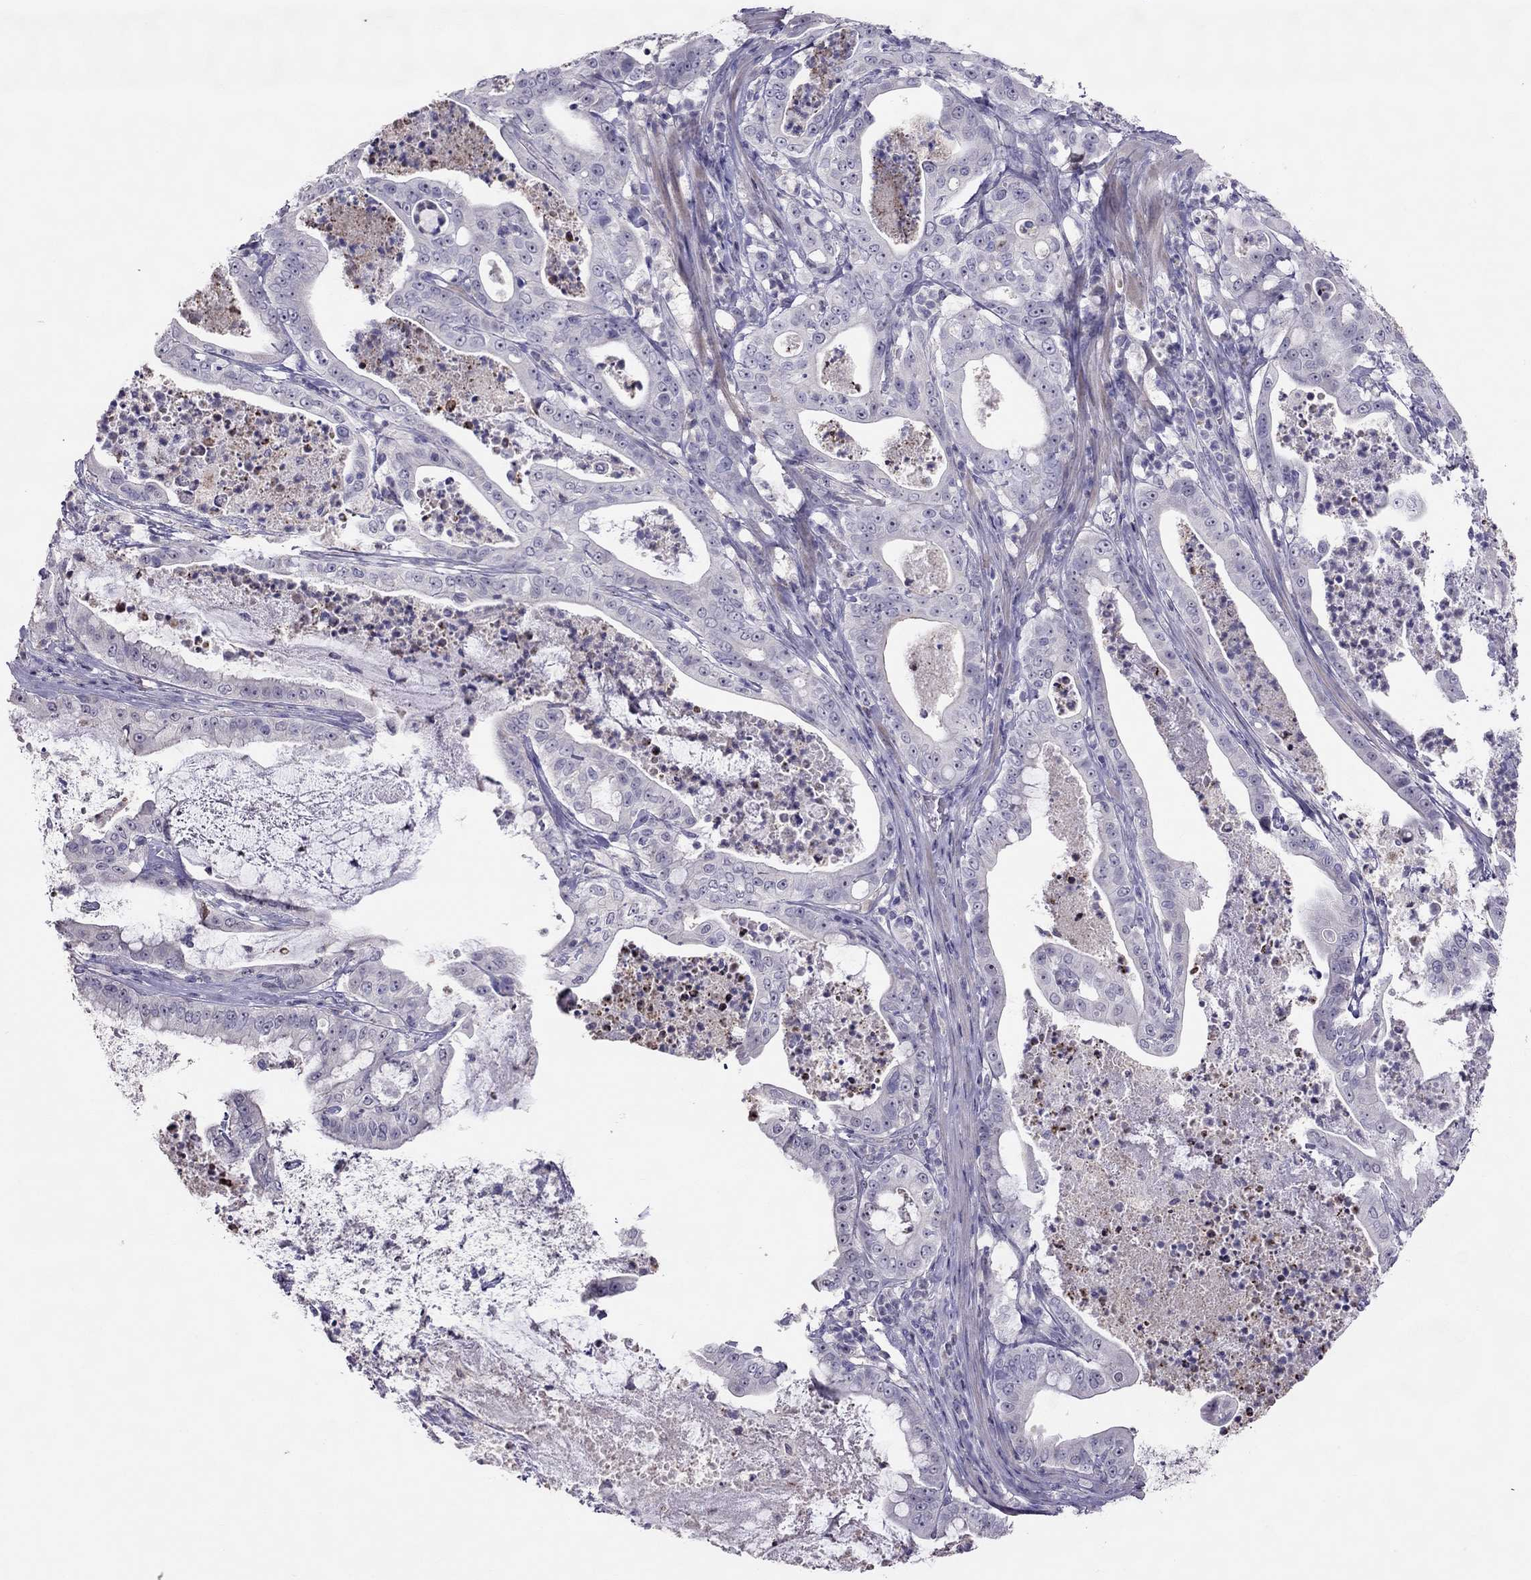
{"staining": {"intensity": "negative", "quantity": "none", "location": "none"}, "tissue": "pancreatic cancer", "cell_type": "Tumor cells", "image_type": "cancer", "snomed": [{"axis": "morphology", "description": "Adenocarcinoma, NOS"}, {"axis": "topography", "description": "Pancreas"}], "caption": "Immunohistochemistry photomicrograph of pancreatic adenocarcinoma stained for a protein (brown), which displays no positivity in tumor cells. (Stains: DAB (3,3'-diaminobenzidine) IHC with hematoxylin counter stain, Microscopy: brightfield microscopy at high magnification).", "gene": "LRRC46", "patient": {"sex": "male", "age": 71}}